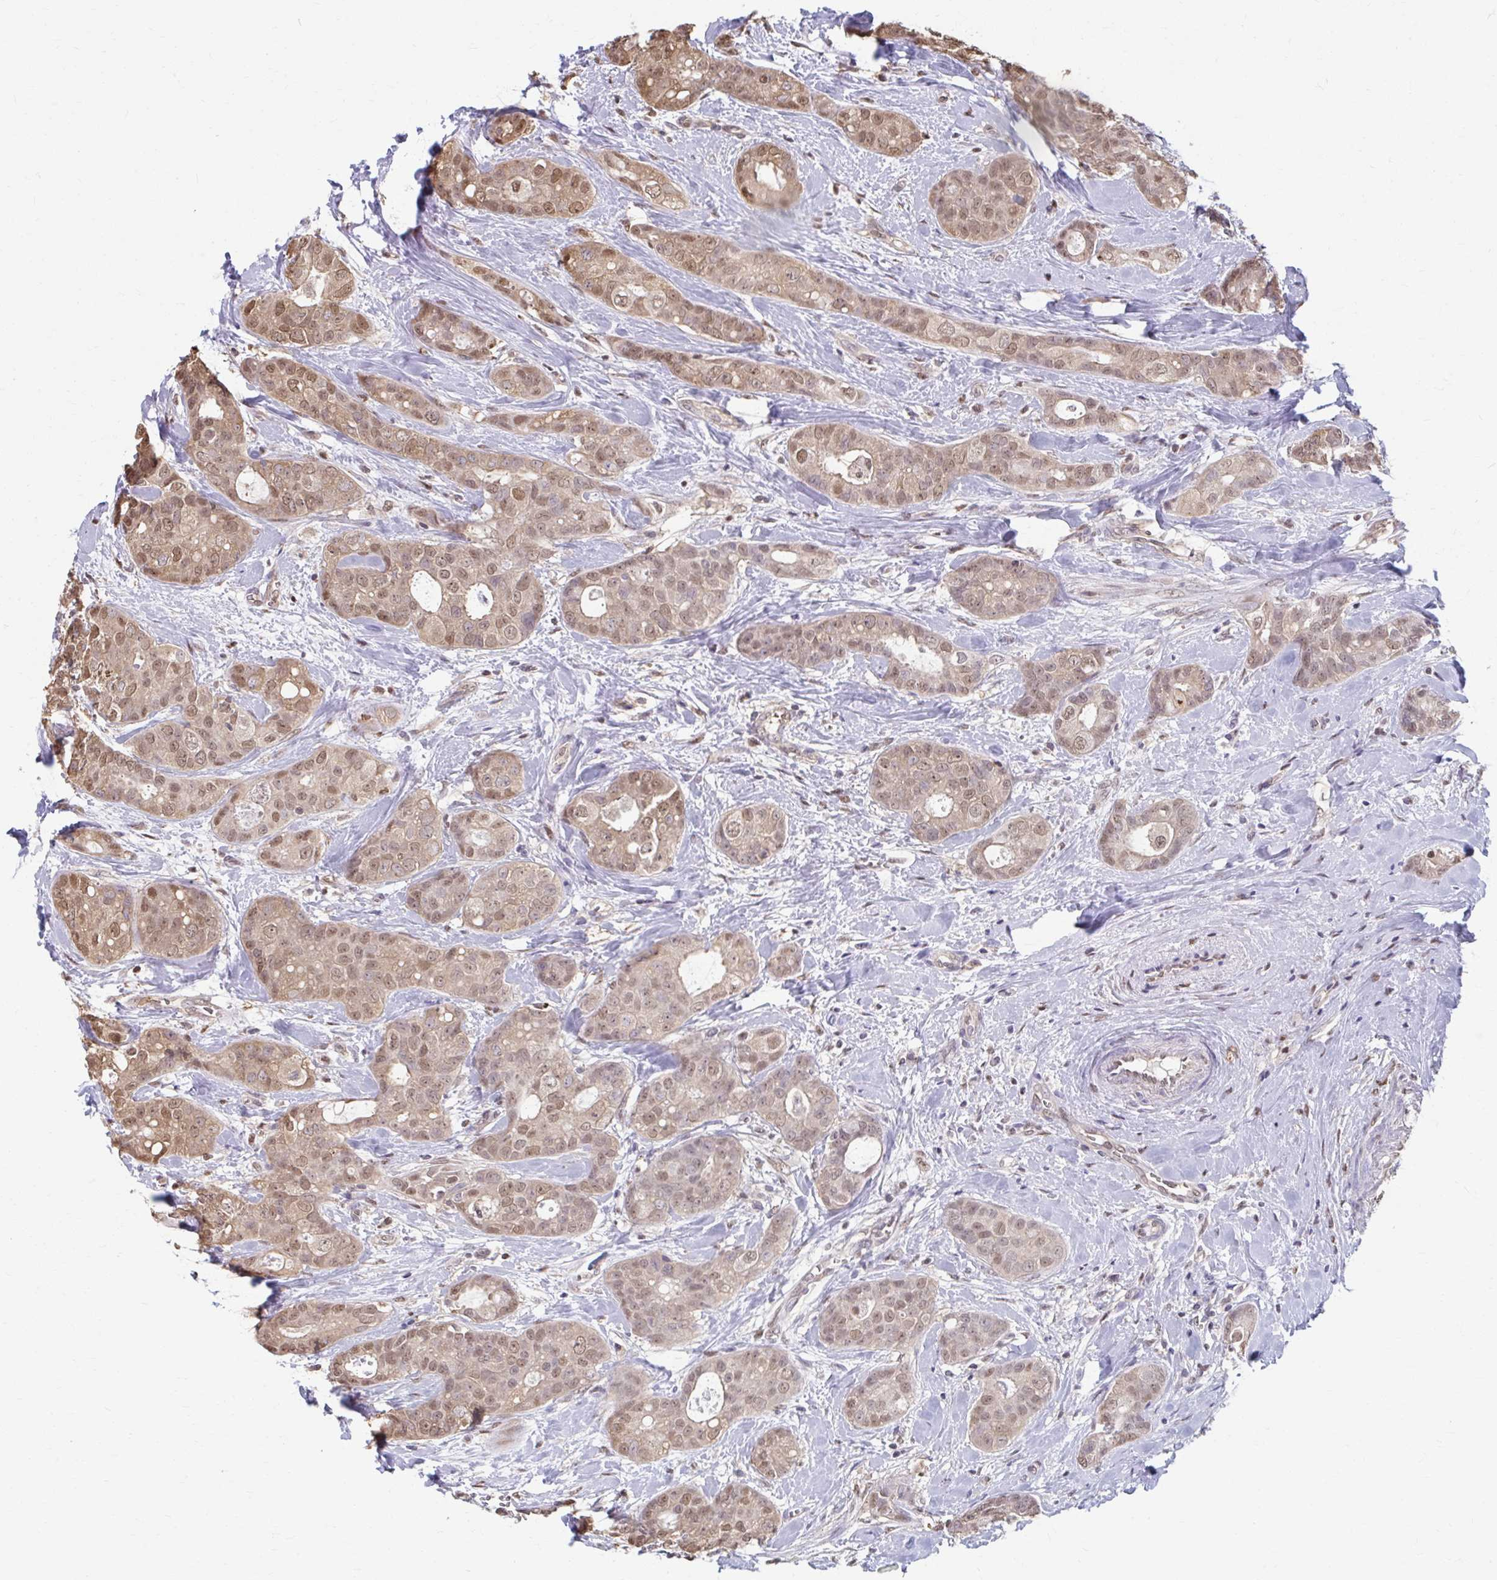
{"staining": {"intensity": "moderate", "quantity": ">75%", "location": "nuclear"}, "tissue": "breast cancer", "cell_type": "Tumor cells", "image_type": "cancer", "snomed": [{"axis": "morphology", "description": "Duct carcinoma"}, {"axis": "topography", "description": "Breast"}], "caption": "Immunohistochemical staining of breast invasive ductal carcinoma displays medium levels of moderate nuclear positivity in about >75% of tumor cells.", "gene": "ING4", "patient": {"sex": "female", "age": 45}}